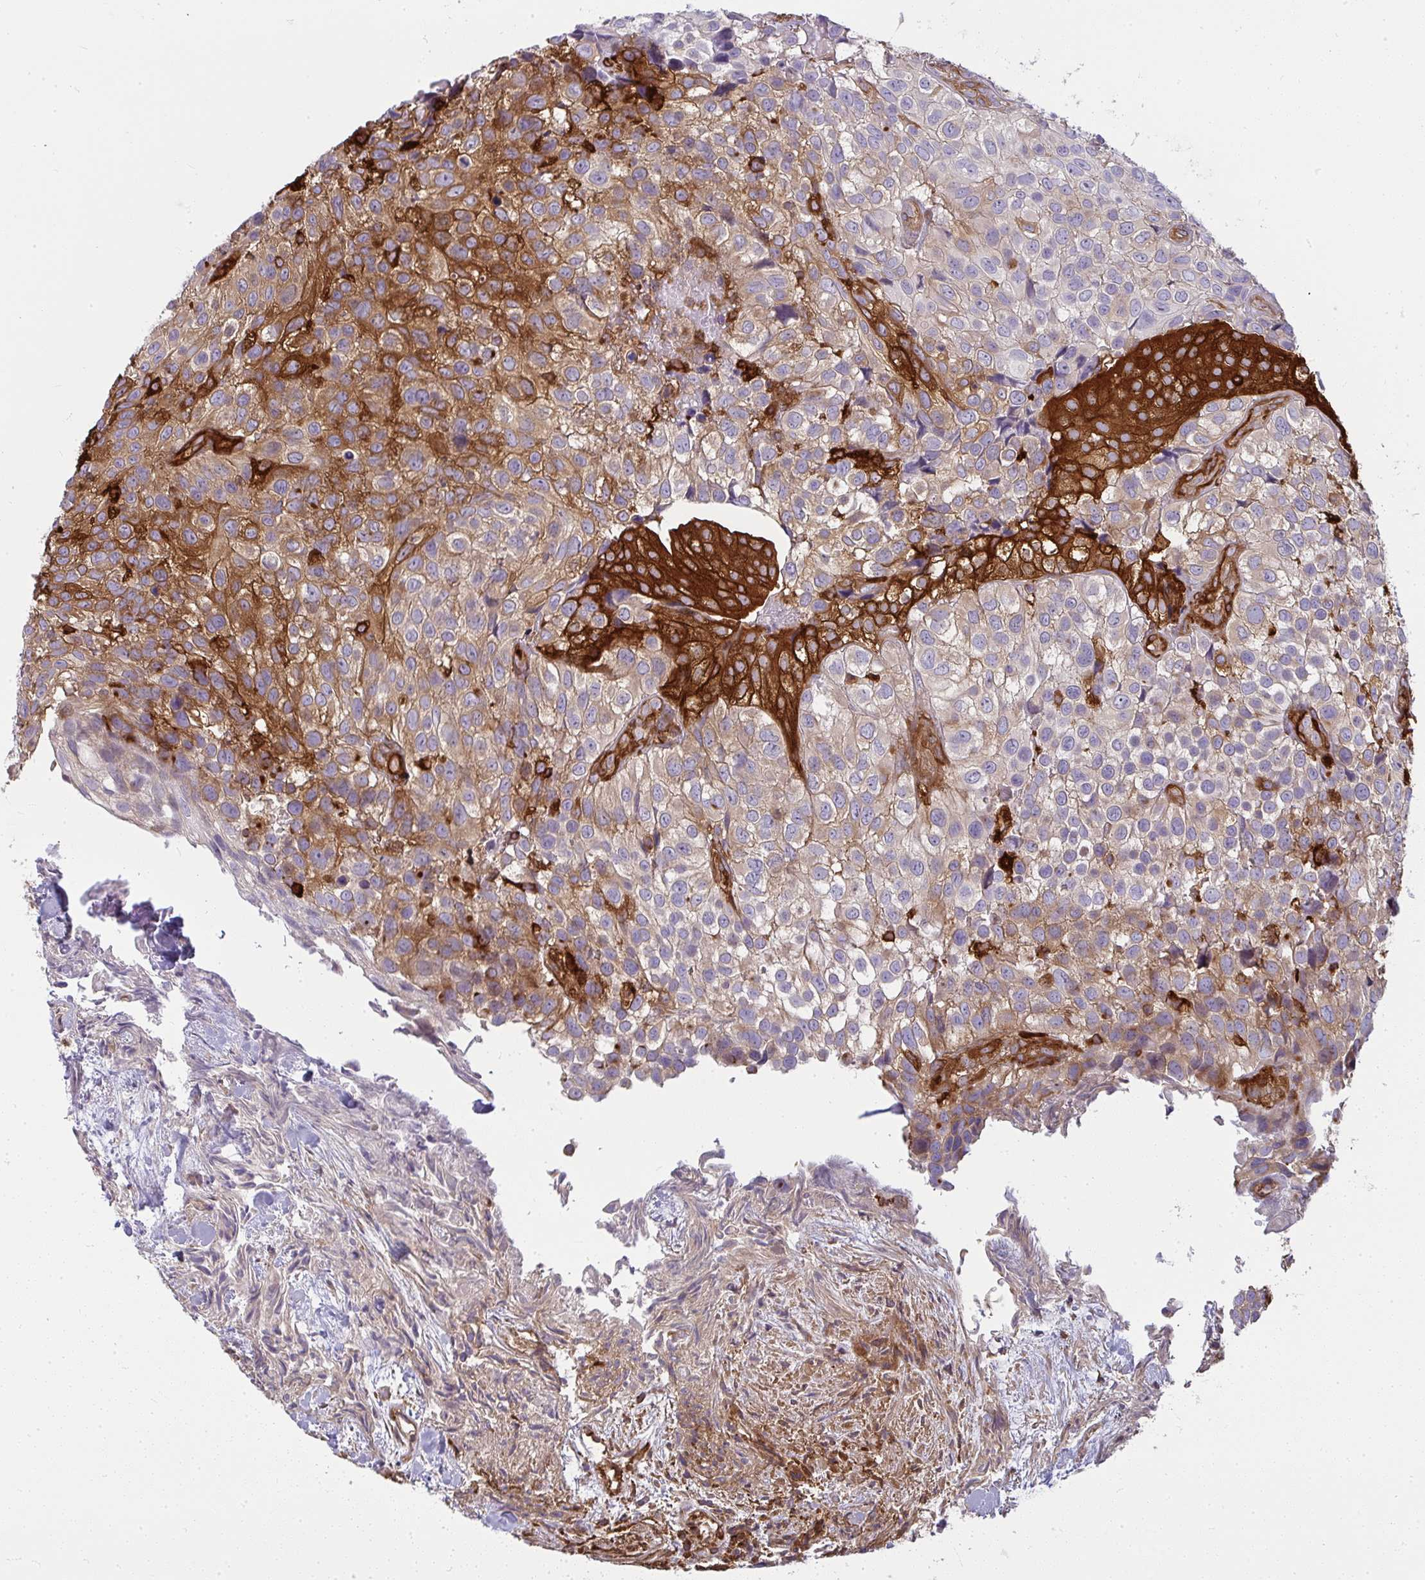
{"staining": {"intensity": "moderate", "quantity": "<25%", "location": "cytoplasmic/membranous"}, "tissue": "urothelial cancer", "cell_type": "Tumor cells", "image_type": "cancer", "snomed": [{"axis": "morphology", "description": "Urothelial carcinoma, High grade"}, {"axis": "topography", "description": "Urinary bladder"}], "caption": "Protein staining of urothelial cancer tissue demonstrates moderate cytoplasmic/membranous positivity in approximately <25% of tumor cells.", "gene": "IFIT3", "patient": {"sex": "male", "age": 56}}